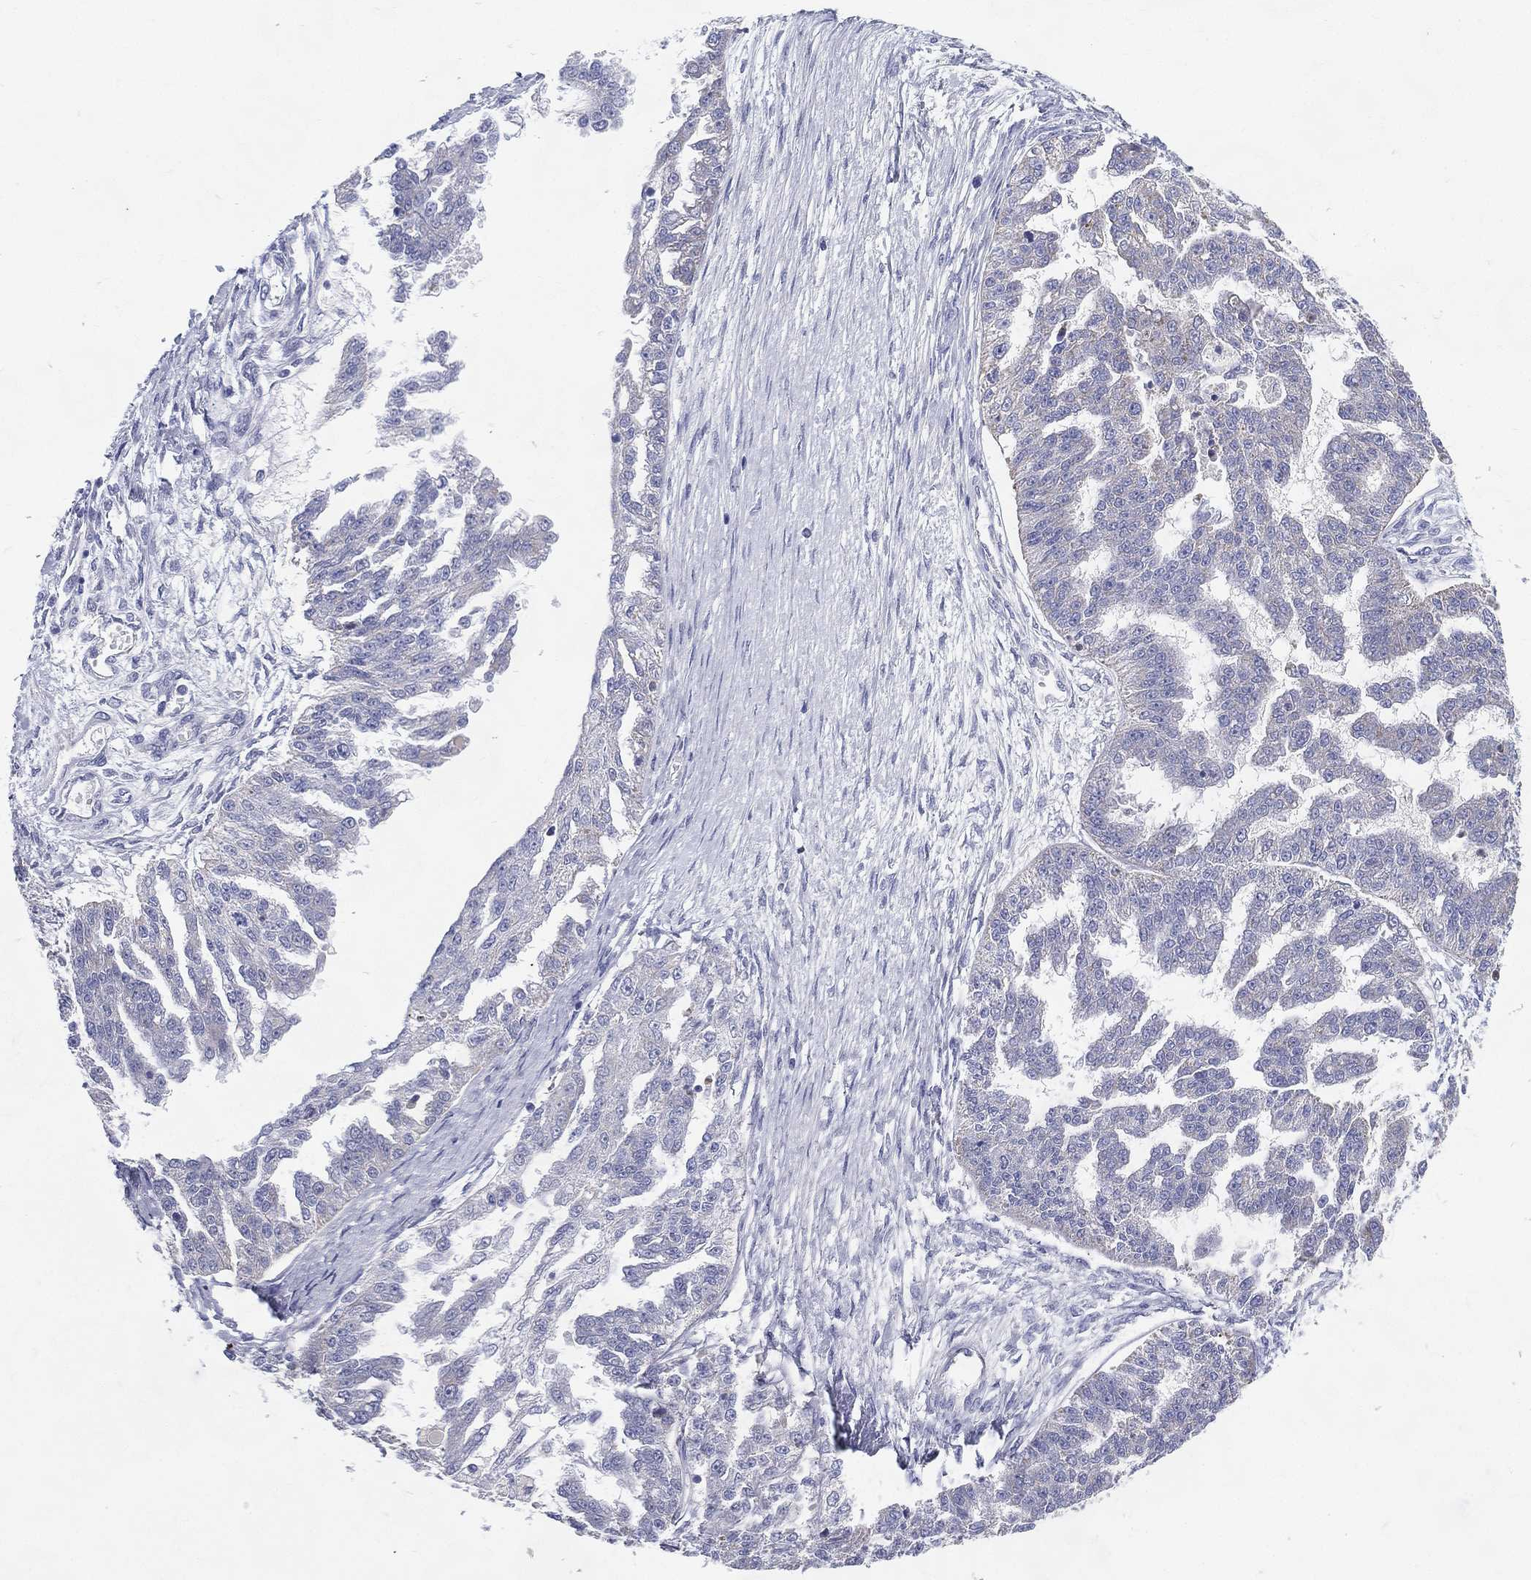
{"staining": {"intensity": "negative", "quantity": "none", "location": "none"}, "tissue": "ovarian cancer", "cell_type": "Tumor cells", "image_type": "cancer", "snomed": [{"axis": "morphology", "description": "Cystadenocarcinoma, serous, NOS"}, {"axis": "topography", "description": "Ovary"}], "caption": "An image of human serous cystadenocarcinoma (ovarian) is negative for staining in tumor cells.", "gene": "PWWP3A", "patient": {"sex": "female", "age": 58}}